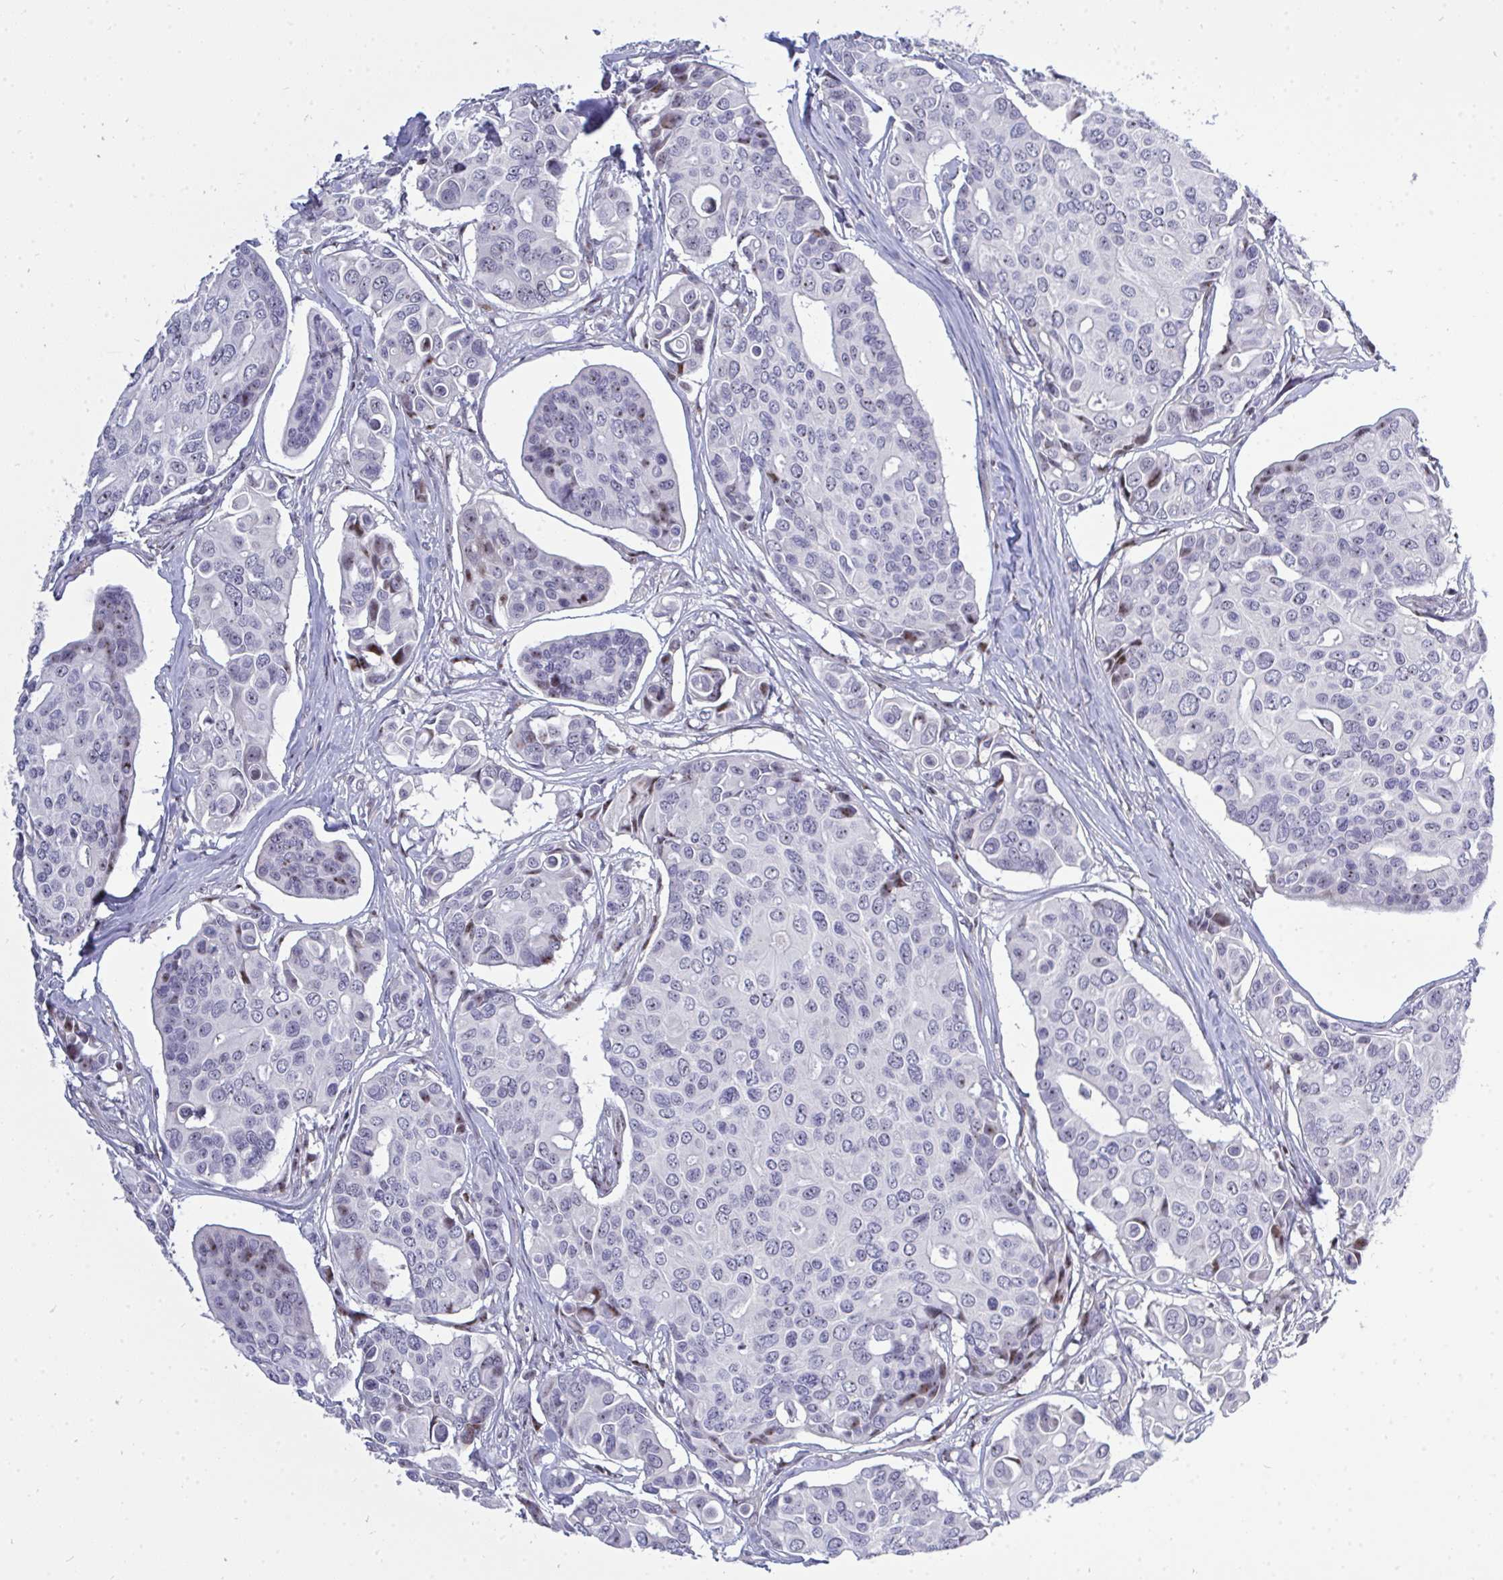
{"staining": {"intensity": "moderate", "quantity": "<25%", "location": "nuclear"}, "tissue": "breast cancer", "cell_type": "Tumor cells", "image_type": "cancer", "snomed": [{"axis": "morphology", "description": "Normal tissue, NOS"}, {"axis": "morphology", "description": "Duct carcinoma"}, {"axis": "topography", "description": "Skin"}, {"axis": "topography", "description": "Breast"}], "caption": "This is a micrograph of immunohistochemistry (IHC) staining of breast invasive ductal carcinoma, which shows moderate positivity in the nuclear of tumor cells.", "gene": "PLPPR3", "patient": {"sex": "female", "age": 54}}